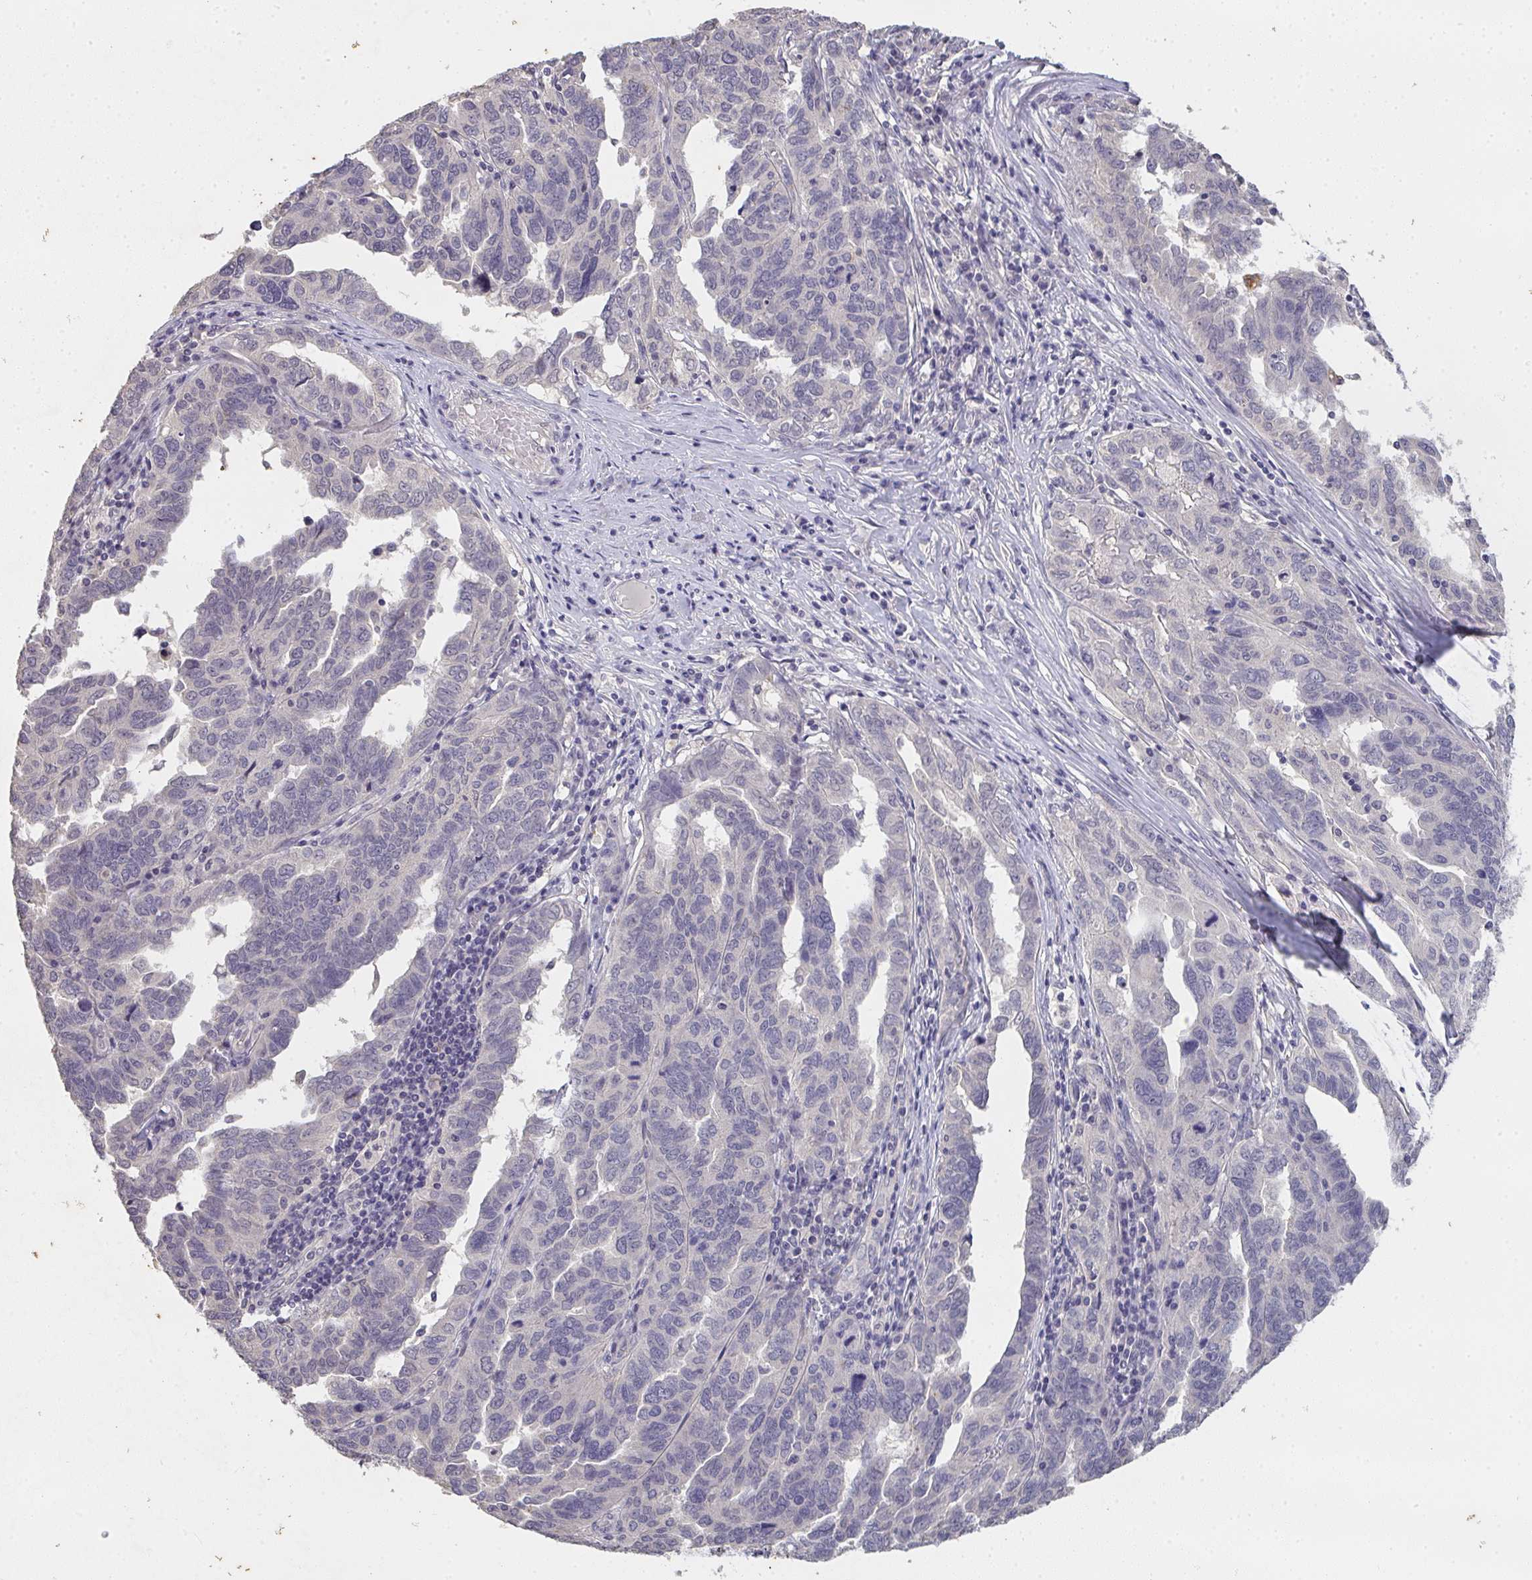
{"staining": {"intensity": "negative", "quantity": "none", "location": "none"}, "tissue": "ovarian cancer", "cell_type": "Tumor cells", "image_type": "cancer", "snomed": [{"axis": "morphology", "description": "Cystadenocarcinoma, serous, NOS"}, {"axis": "topography", "description": "Ovary"}], "caption": "Image shows no protein expression in tumor cells of ovarian serous cystadenocarcinoma tissue.", "gene": "TMEM219", "patient": {"sex": "female", "age": 64}}